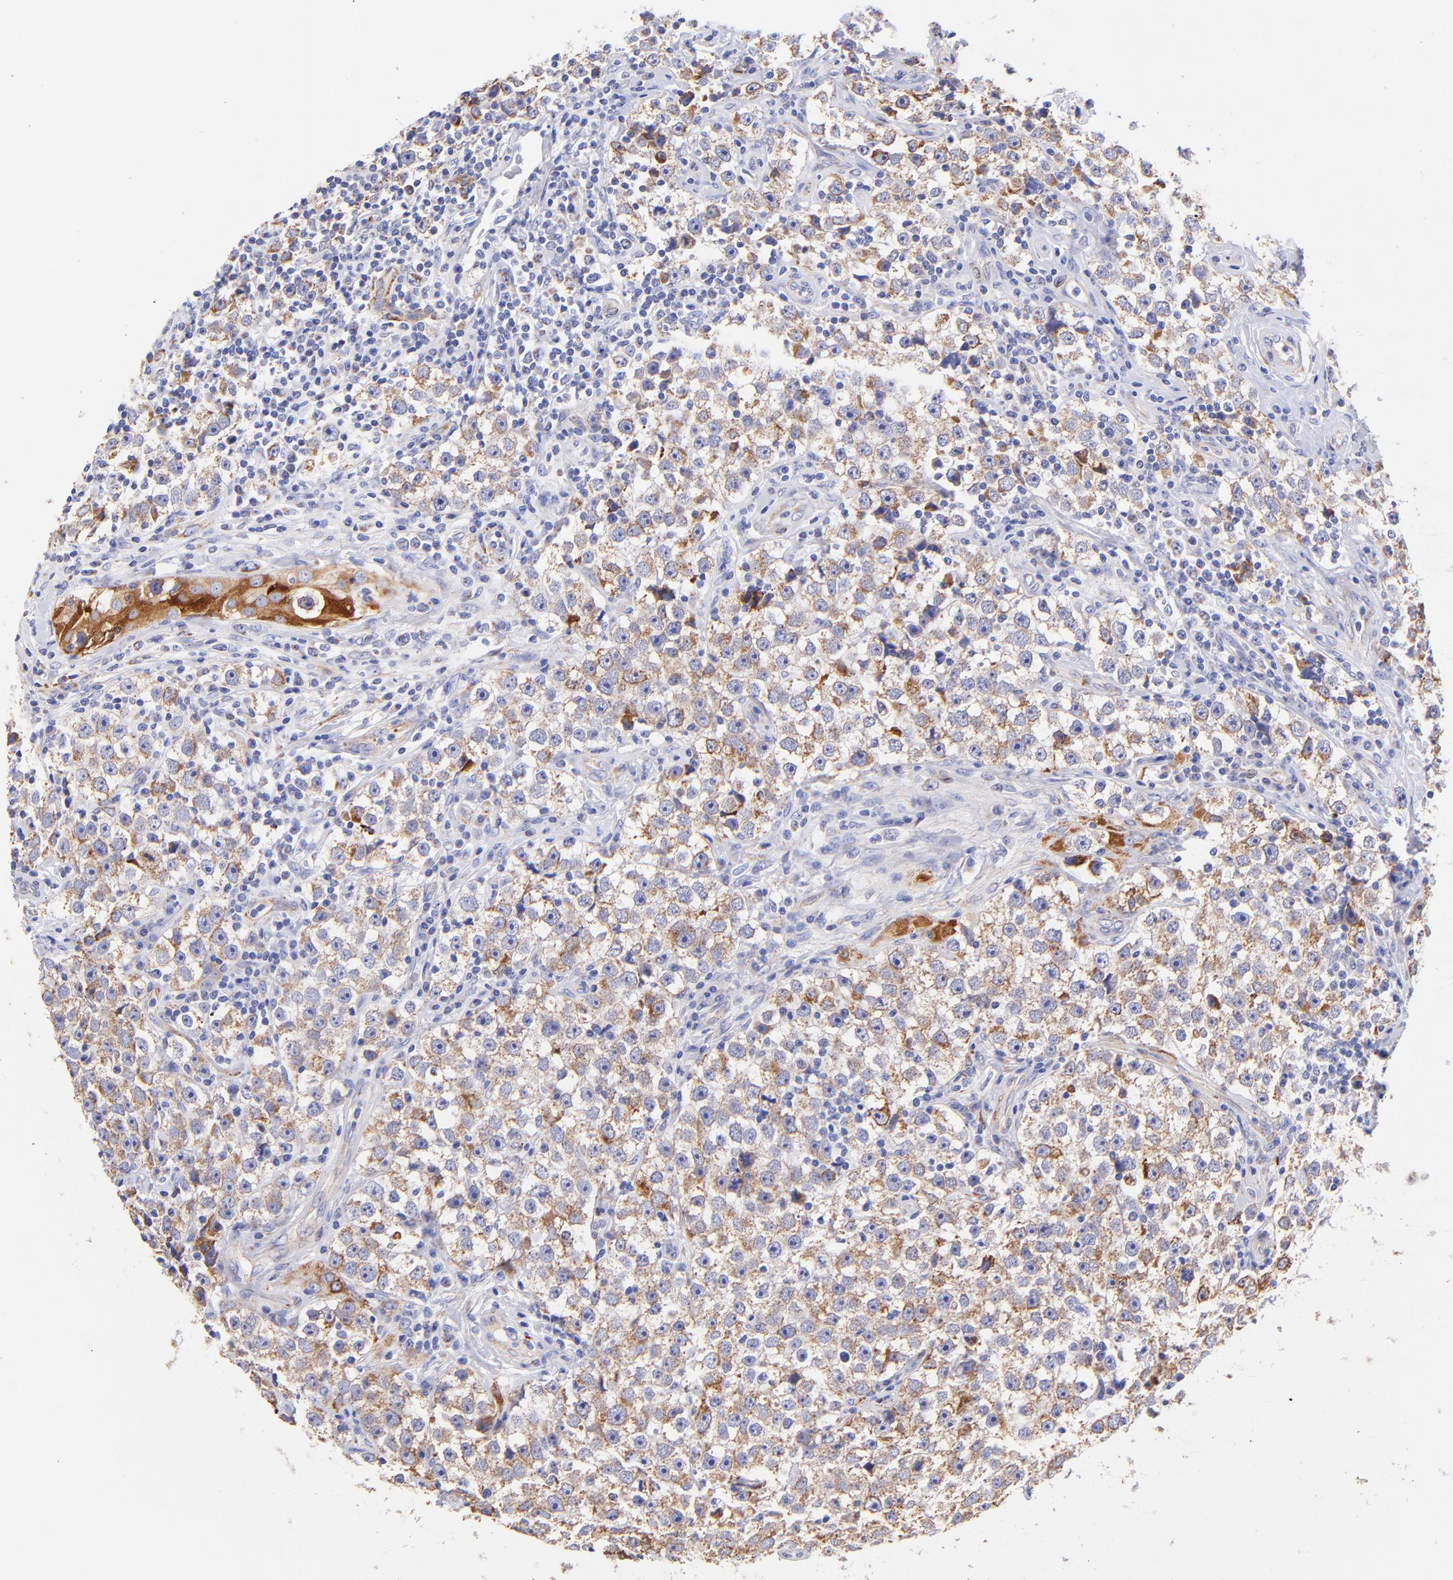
{"staining": {"intensity": "moderate", "quantity": ">75%", "location": "cytoplasmic/membranous"}, "tissue": "testis cancer", "cell_type": "Tumor cells", "image_type": "cancer", "snomed": [{"axis": "morphology", "description": "Seminoma, NOS"}, {"axis": "topography", "description": "Testis"}], "caption": "Tumor cells reveal medium levels of moderate cytoplasmic/membranous positivity in about >75% of cells in testis cancer.", "gene": "SPARC", "patient": {"sex": "male", "age": 32}}